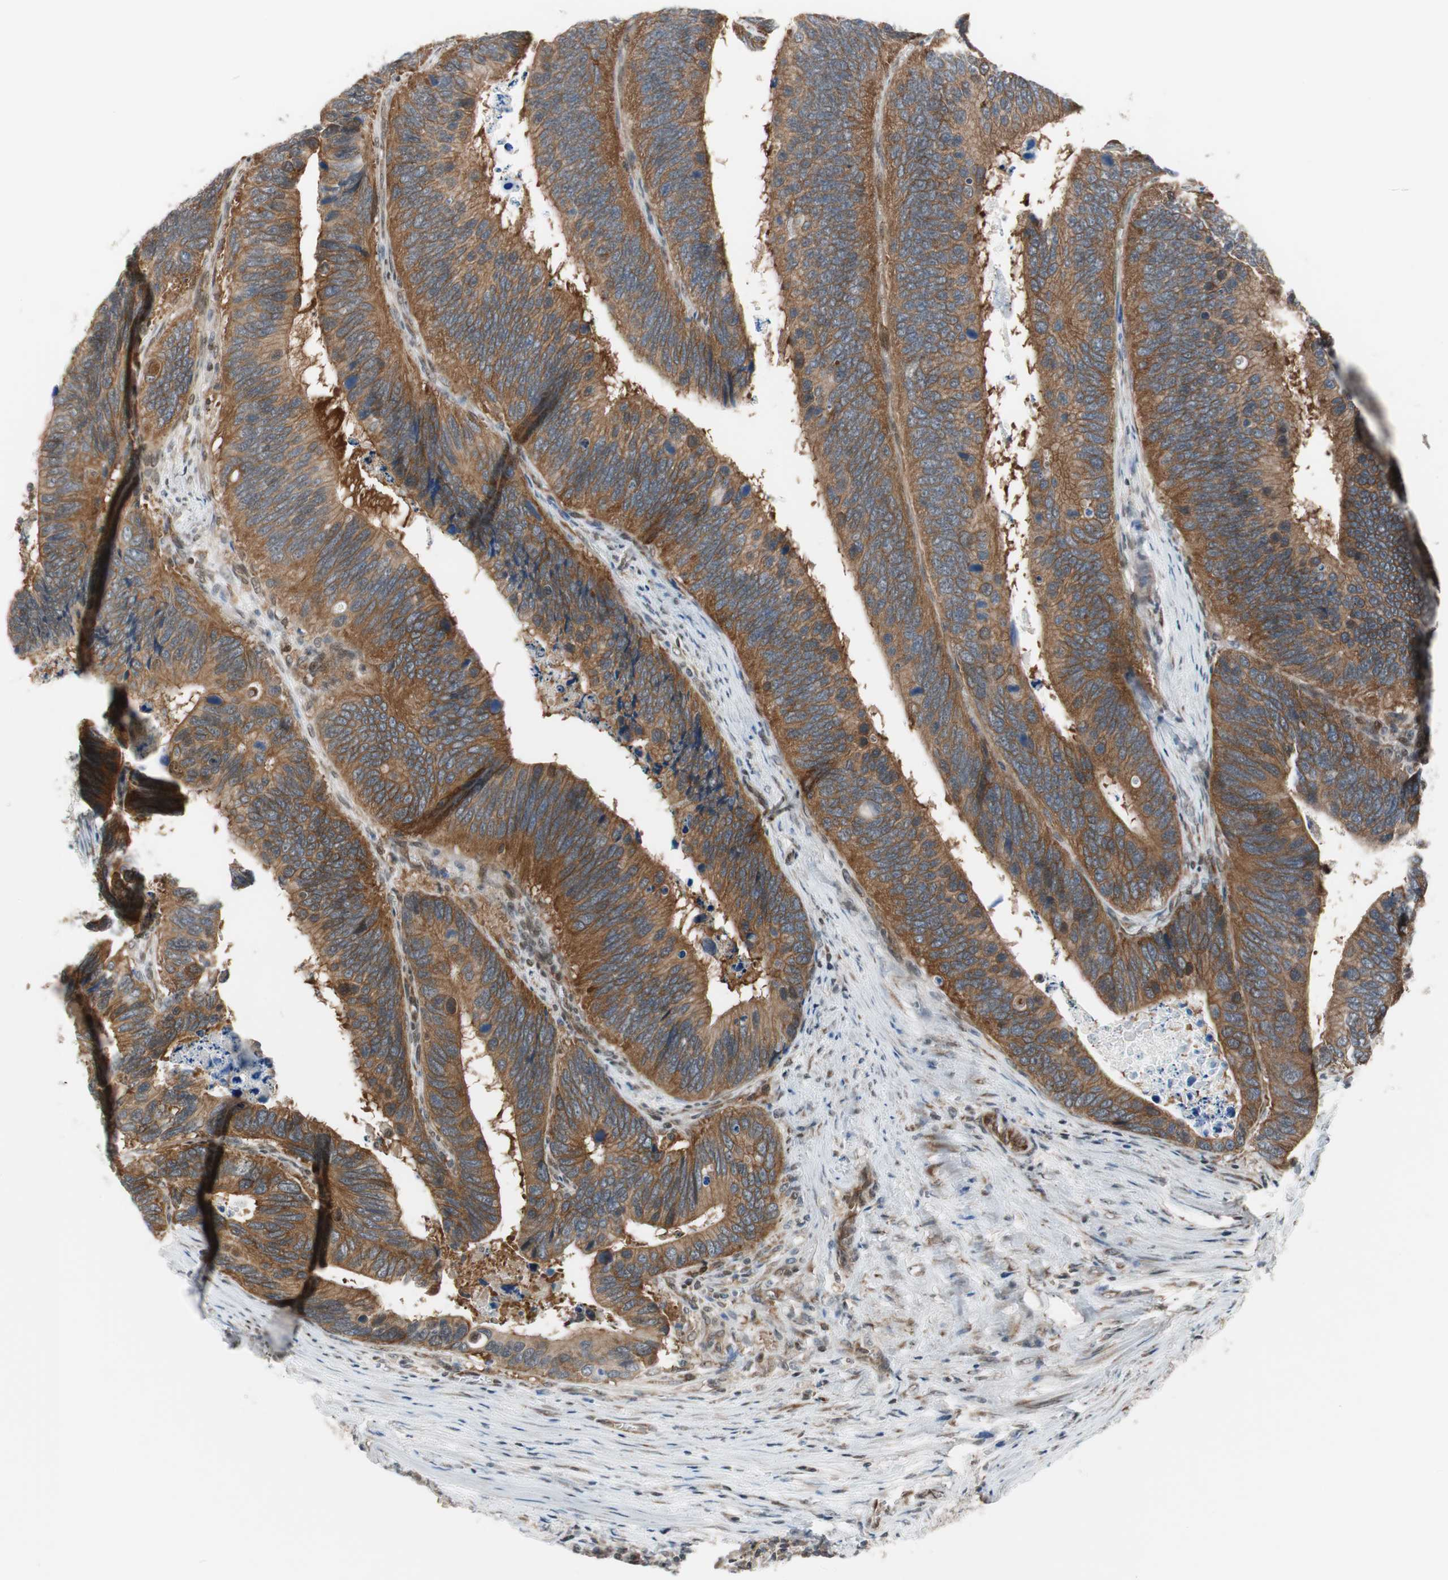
{"staining": {"intensity": "strong", "quantity": ">75%", "location": "cytoplasmic/membranous"}, "tissue": "colorectal cancer", "cell_type": "Tumor cells", "image_type": "cancer", "snomed": [{"axis": "morphology", "description": "Adenocarcinoma, NOS"}, {"axis": "topography", "description": "Colon"}], "caption": "Protein staining of colorectal adenocarcinoma tissue demonstrates strong cytoplasmic/membranous expression in approximately >75% of tumor cells.", "gene": "ZNF512B", "patient": {"sex": "male", "age": 72}}